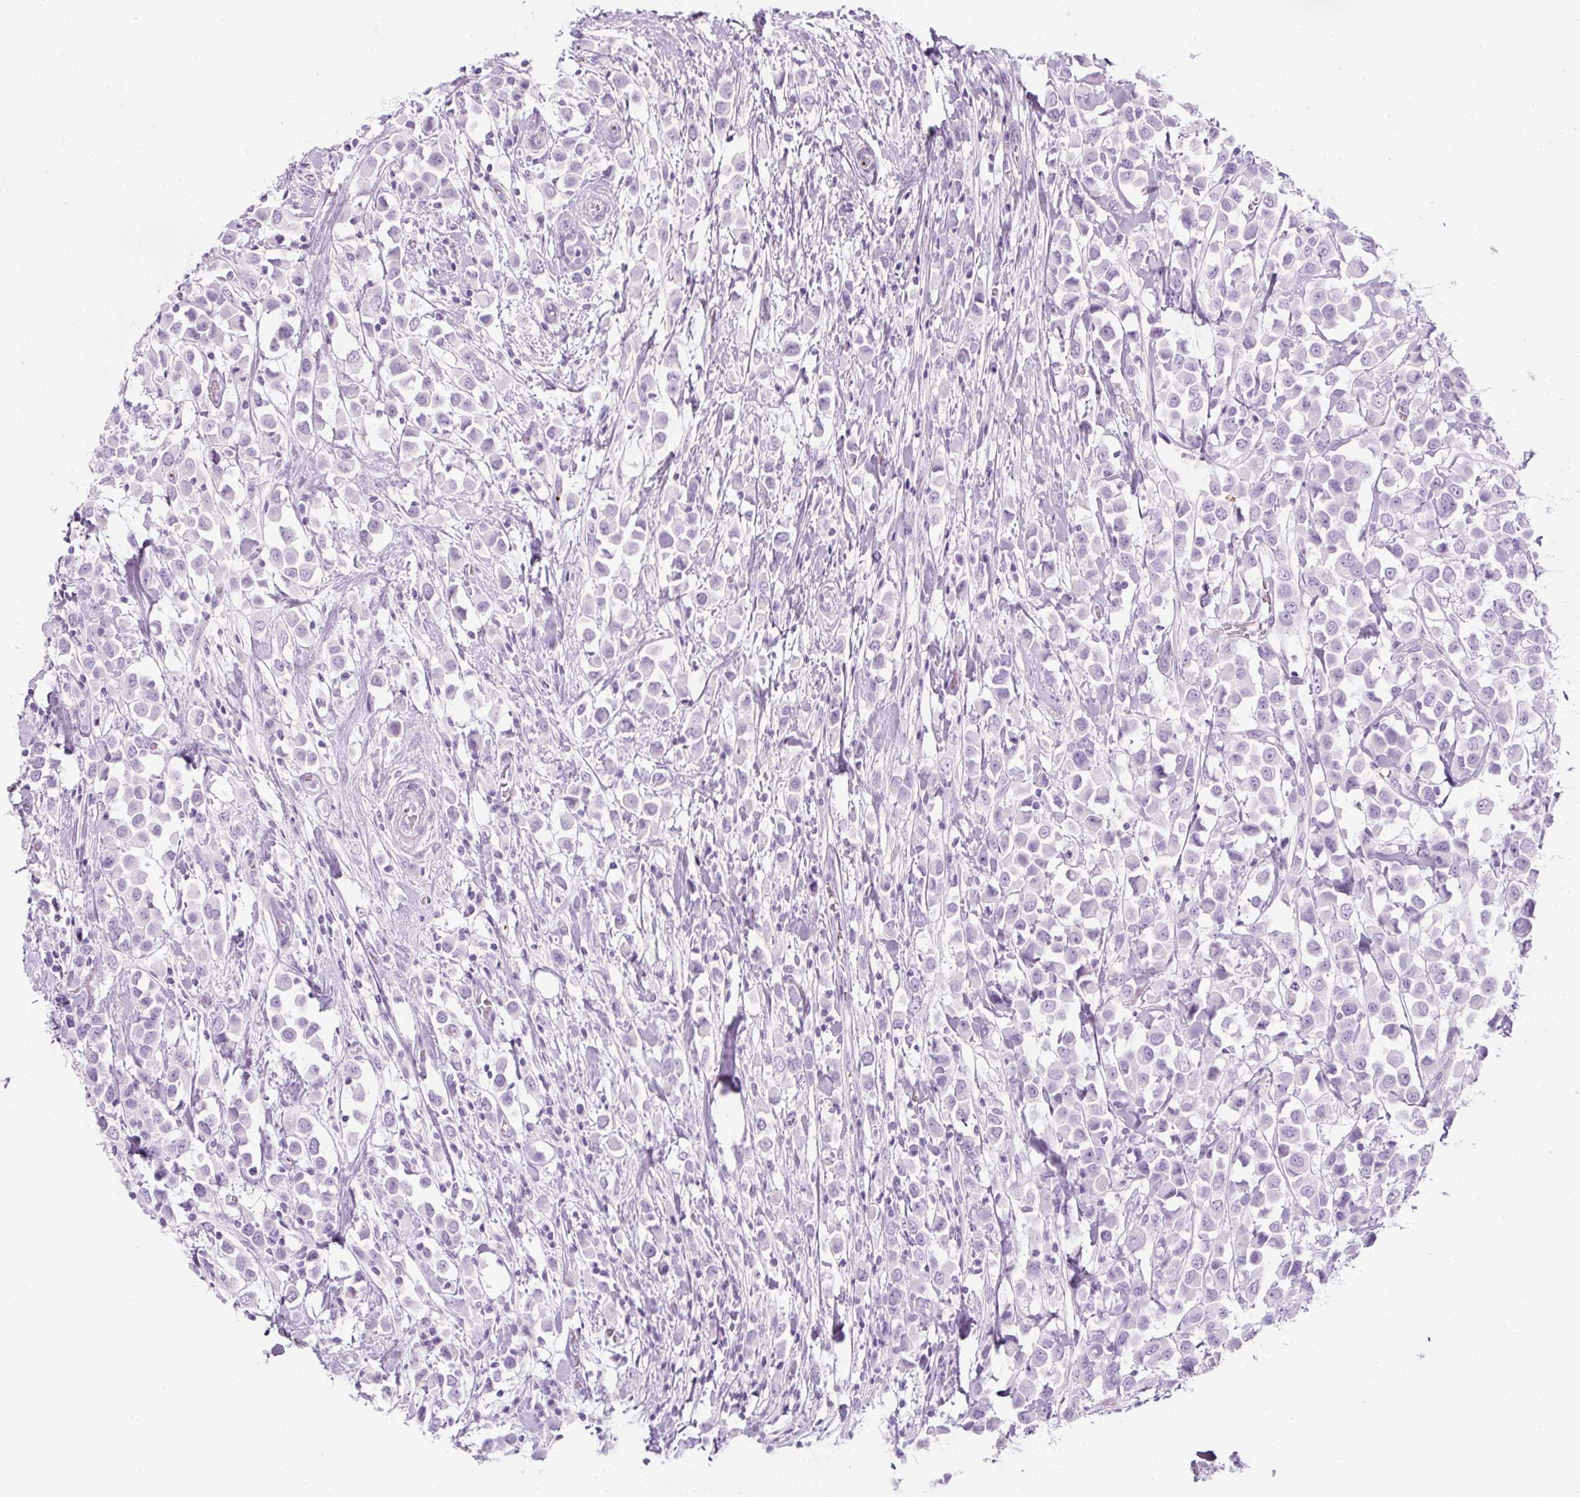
{"staining": {"intensity": "negative", "quantity": "none", "location": "none"}, "tissue": "breast cancer", "cell_type": "Tumor cells", "image_type": "cancer", "snomed": [{"axis": "morphology", "description": "Duct carcinoma"}, {"axis": "topography", "description": "Breast"}], "caption": "DAB immunohistochemical staining of breast cancer exhibits no significant staining in tumor cells.", "gene": "PF4V1", "patient": {"sex": "female", "age": 61}}